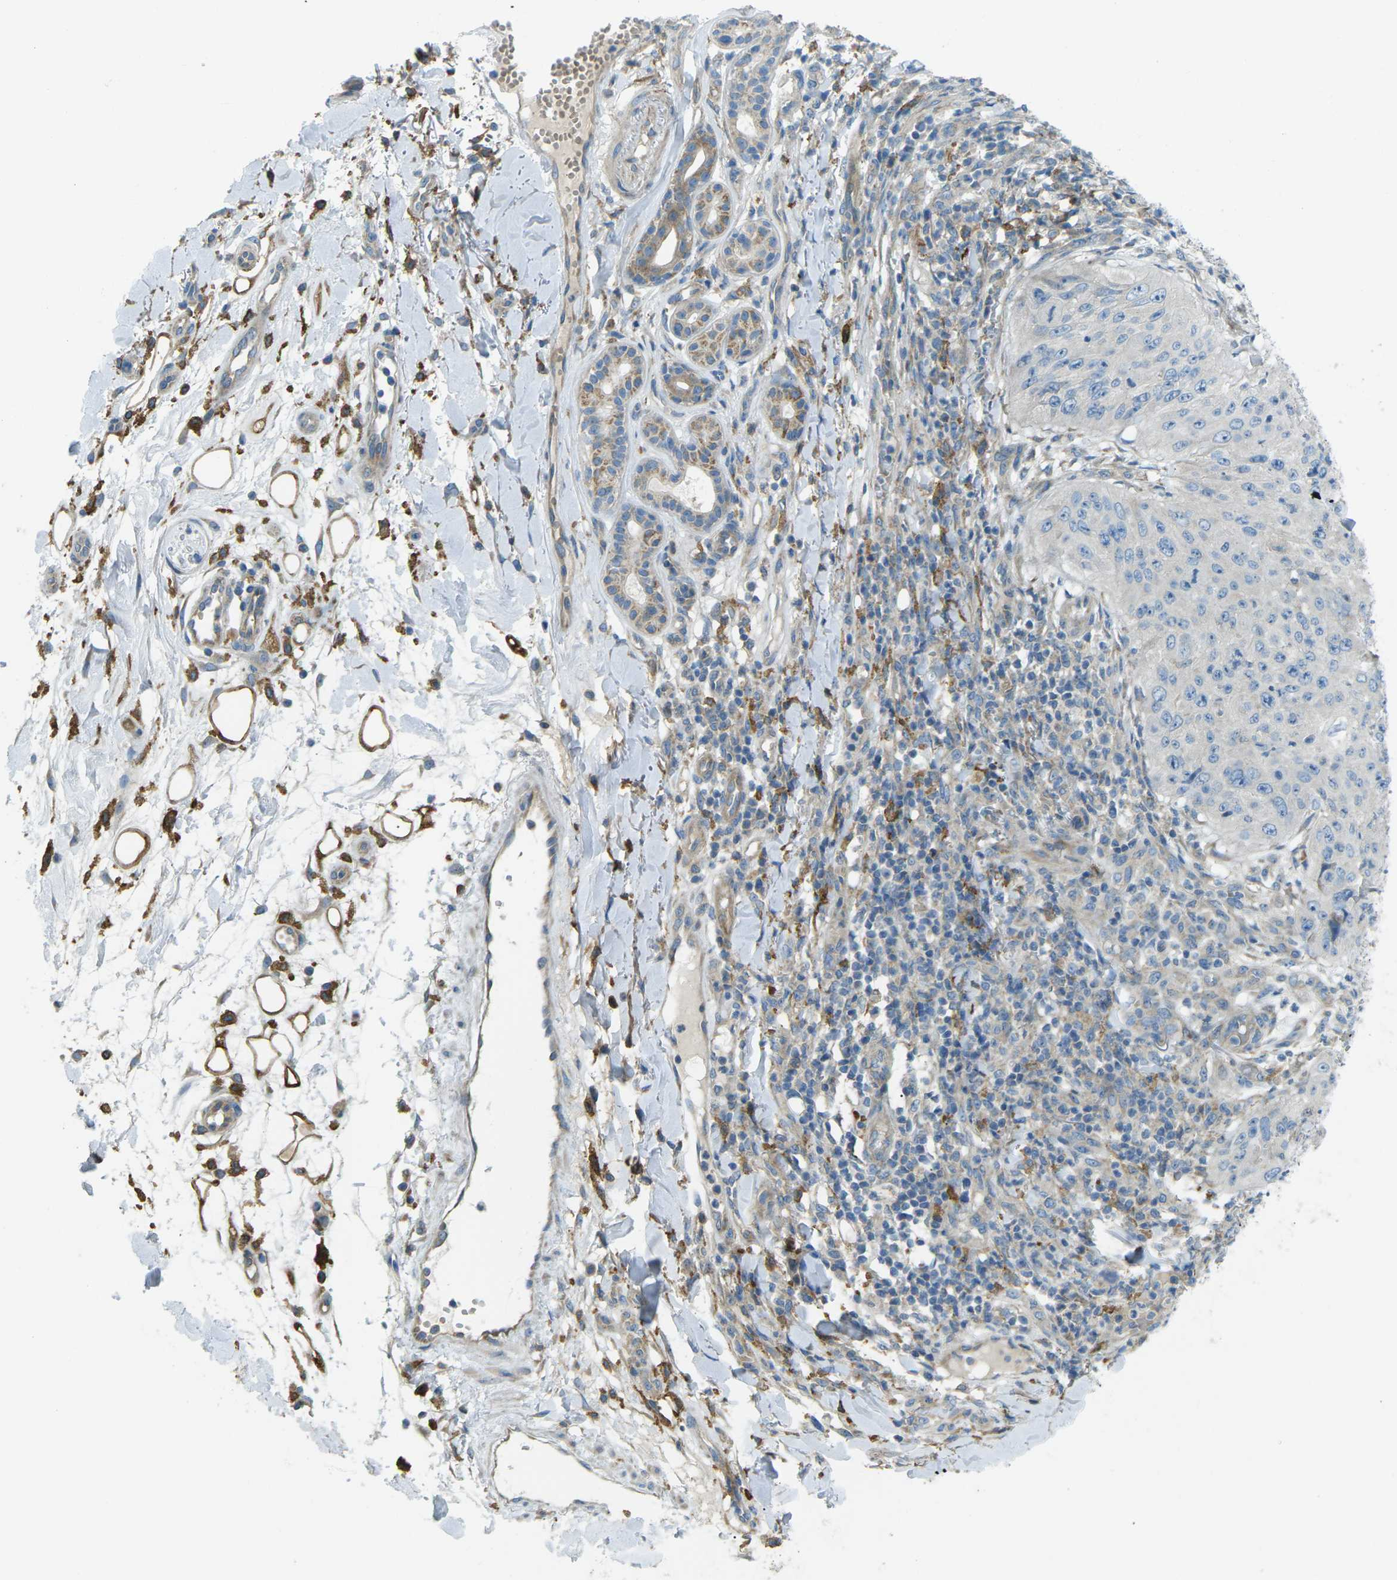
{"staining": {"intensity": "negative", "quantity": "none", "location": "none"}, "tissue": "skin cancer", "cell_type": "Tumor cells", "image_type": "cancer", "snomed": [{"axis": "morphology", "description": "Squamous cell carcinoma, NOS"}, {"axis": "topography", "description": "Skin"}], "caption": "Squamous cell carcinoma (skin) was stained to show a protein in brown. There is no significant positivity in tumor cells. (IHC, brightfield microscopy, high magnification).", "gene": "MYLK4", "patient": {"sex": "female", "age": 80}}